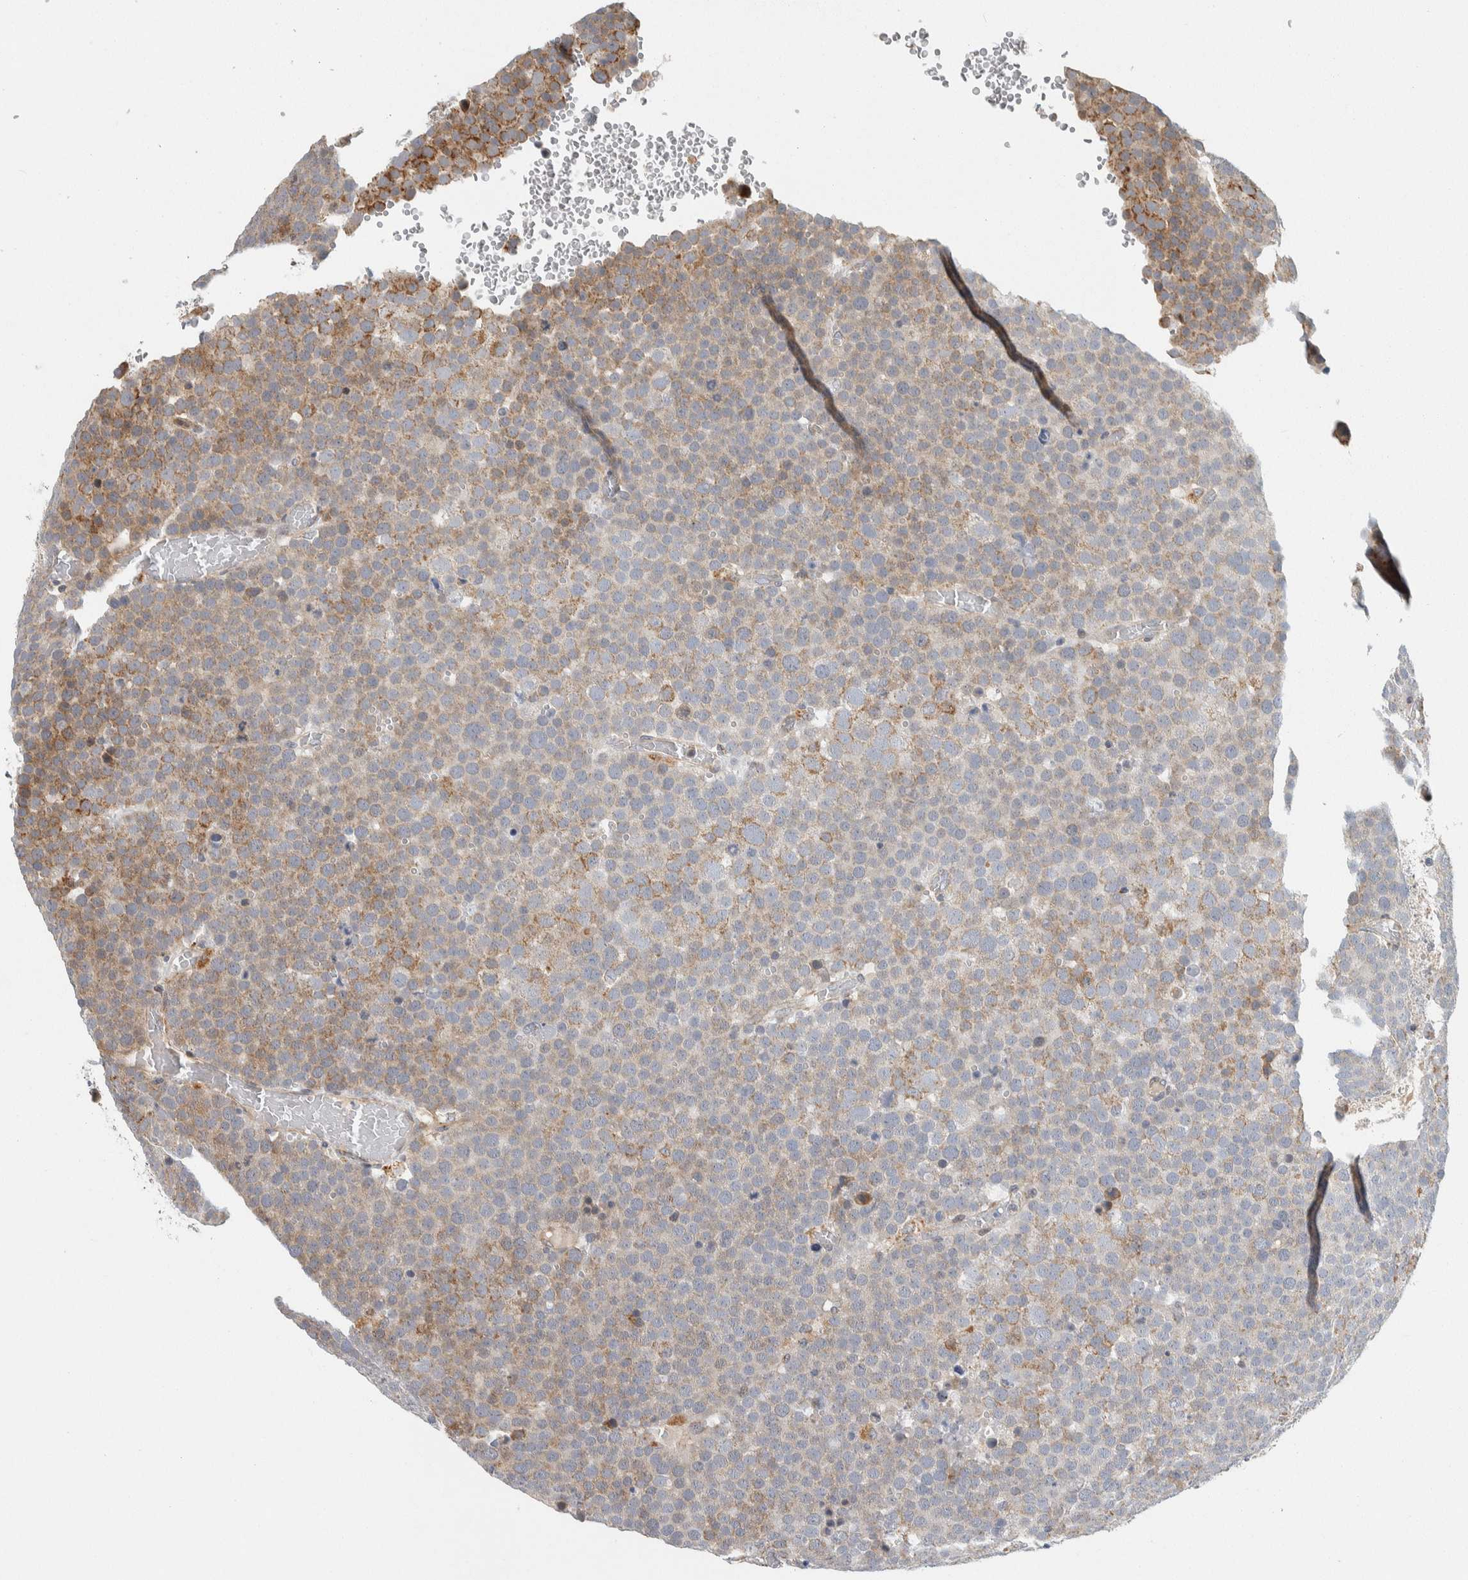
{"staining": {"intensity": "weak", "quantity": "25%-75%", "location": "cytoplasmic/membranous"}, "tissue": "testis cancer", "cell_type": "Tumor cells", "image_type": "cancer", "snomed": [{"axis": "morphology", "description": "Seminoma, NOS"}, {"axis": "topography", "description": "Testis"}], "caption": "Immunohistochemistry (IHC) photomicrograph of neoplastic tissue: seminoma (testis) stained using immunohistochemistry demonstrates low levels of weak protein expression localized specifically in the cytoplasmic/membranous of tumor cells, appearing as a cytoplasmic/membranous brown color.", "gene": "AFP", "patient": {"sex": "male", "age": 71}}